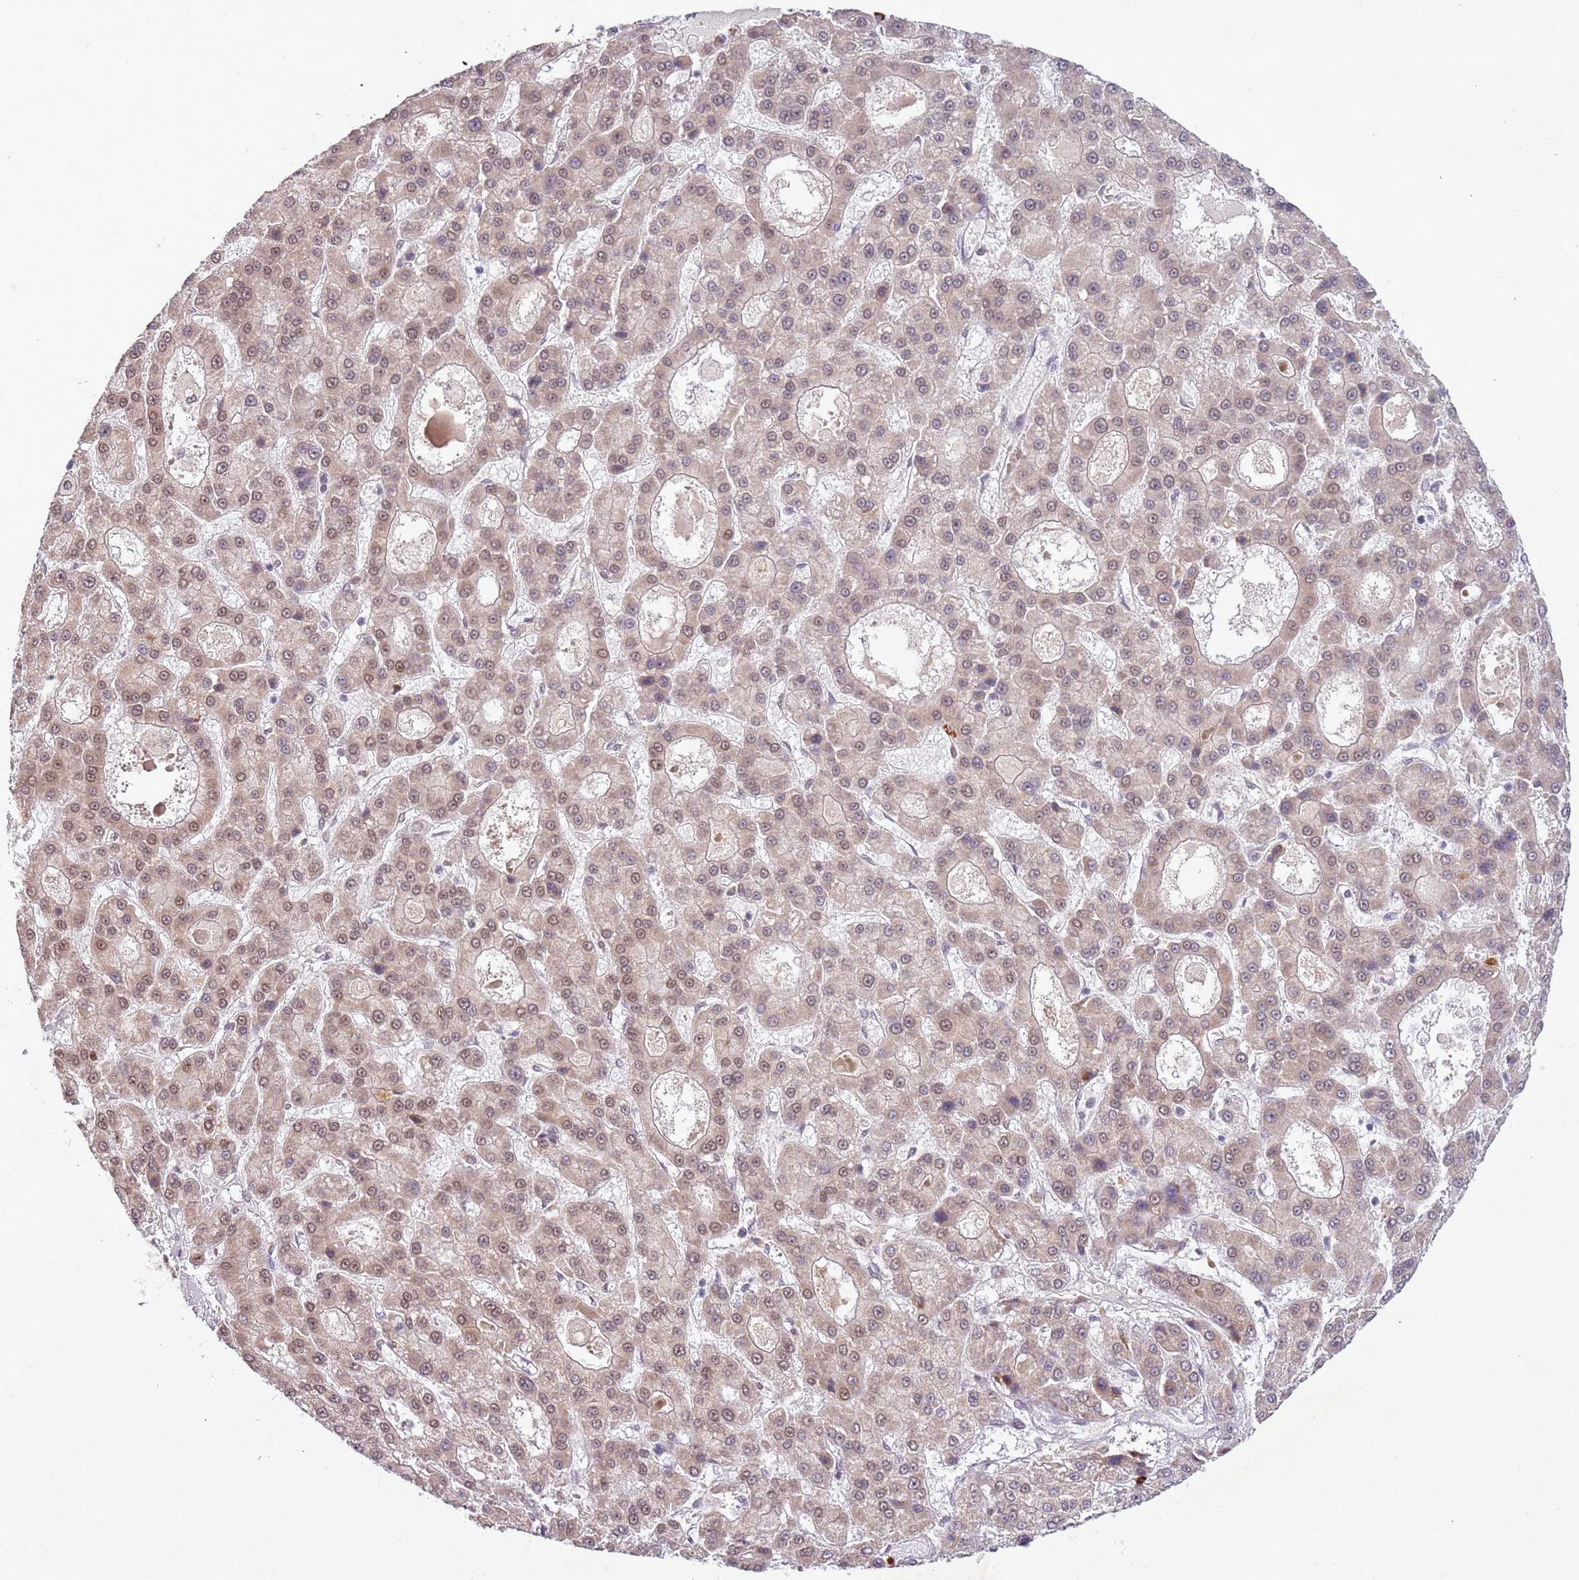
{"staining": {"intensity": "moderate", "quantity": ">75%", "location": "cytoplasmic/membranous,nuclear"}, "tissue": "liver cancer", "cell_type": "Tumor cells", "image_type": "cancer", "snomed": [{"axis": "morphology", "description": "Carcinoma, Hepatocellular, NOS"}, {"axis": "topography", "description": "Liver"}], "caption": "Protein staining displays moderate cytoplasmic/membranous and nuclear staining in approximately >75% of tumor cells in liver cancer. The staining is performed using DAB brown chromogen to label protein expression. The nuclei are counter-stained blue using hematoxylin.", "gene": "FAM120AOS", "patient": {"sex": "male", "age": 70}}